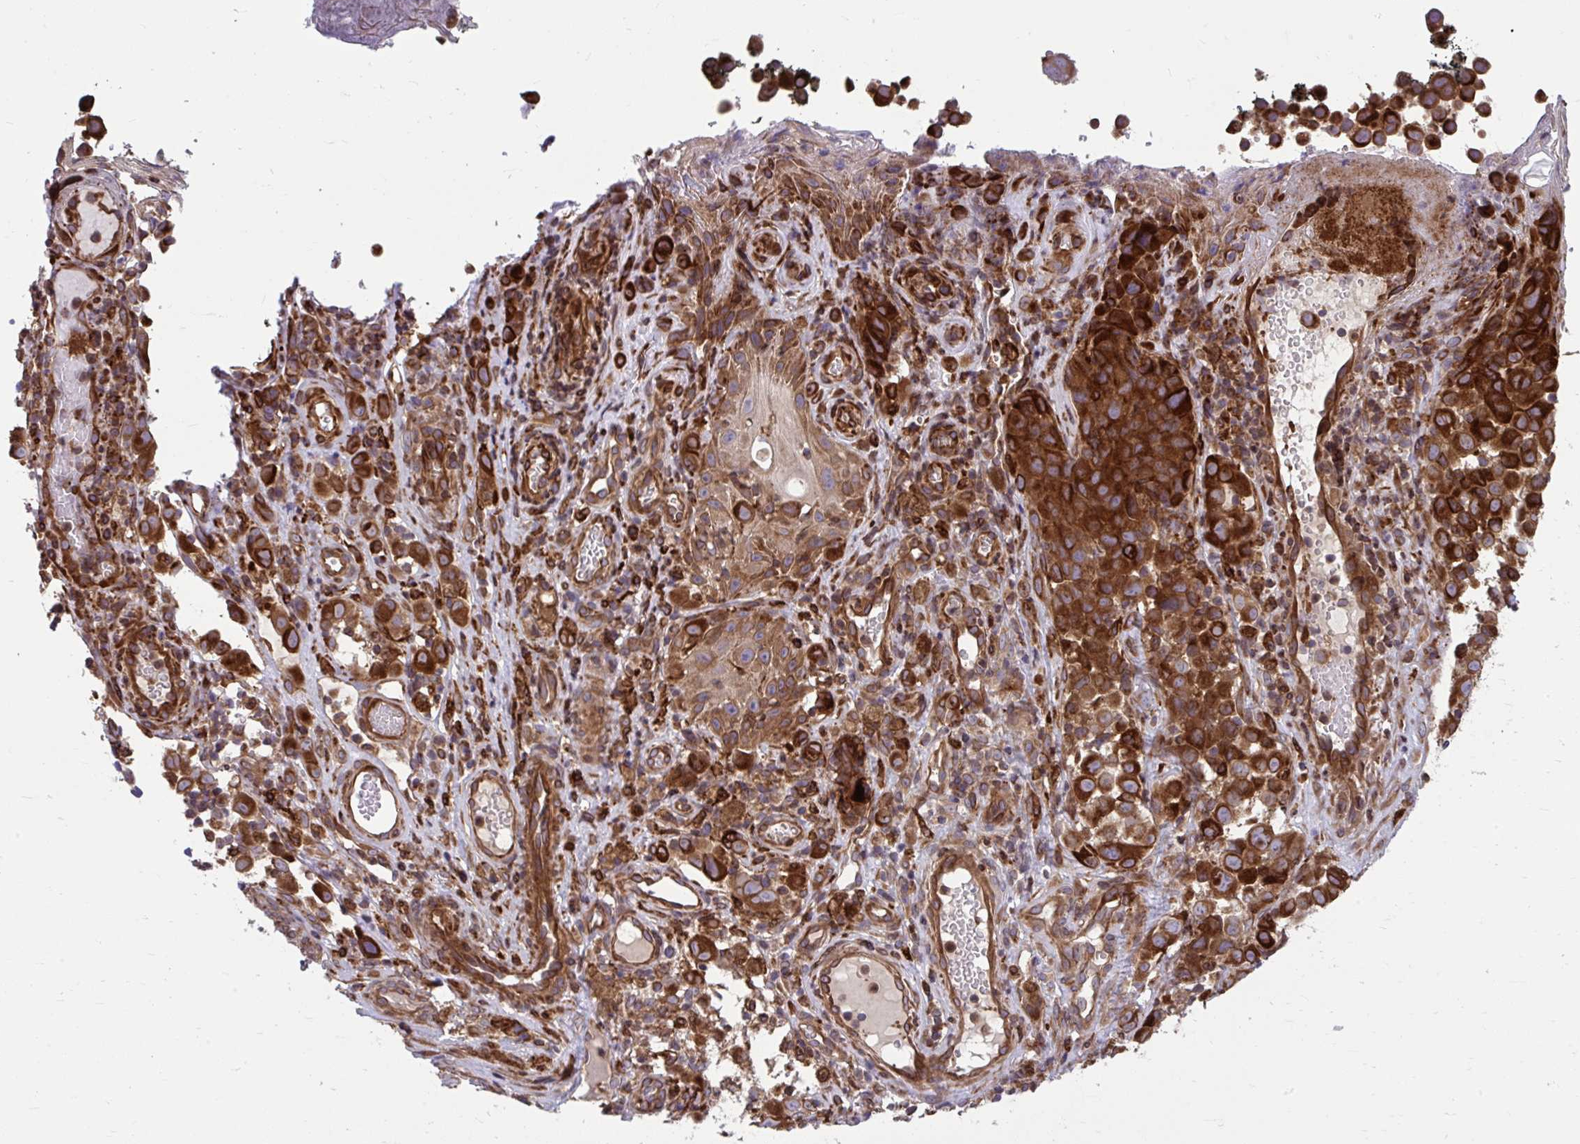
{"staining": {"intensity": "strong", "quantity": ">75%", "location": "cytoplasmic/membranous"}, "tissue": "melanoma", "cell_type": "Tumor cells", "image_type": "cancer", "snomed": [{"axis": "morphology", "description": "Malignant melanoma, NOS"}, {"axis": "topography", "description": "Skin"}], "caption": "Tumor cells reveal strong cytoplasmic/membranous staining in about >75% of cells in melanoma.", "gene": "STIM2", "patient": {"sex": "male", "age": 64}}